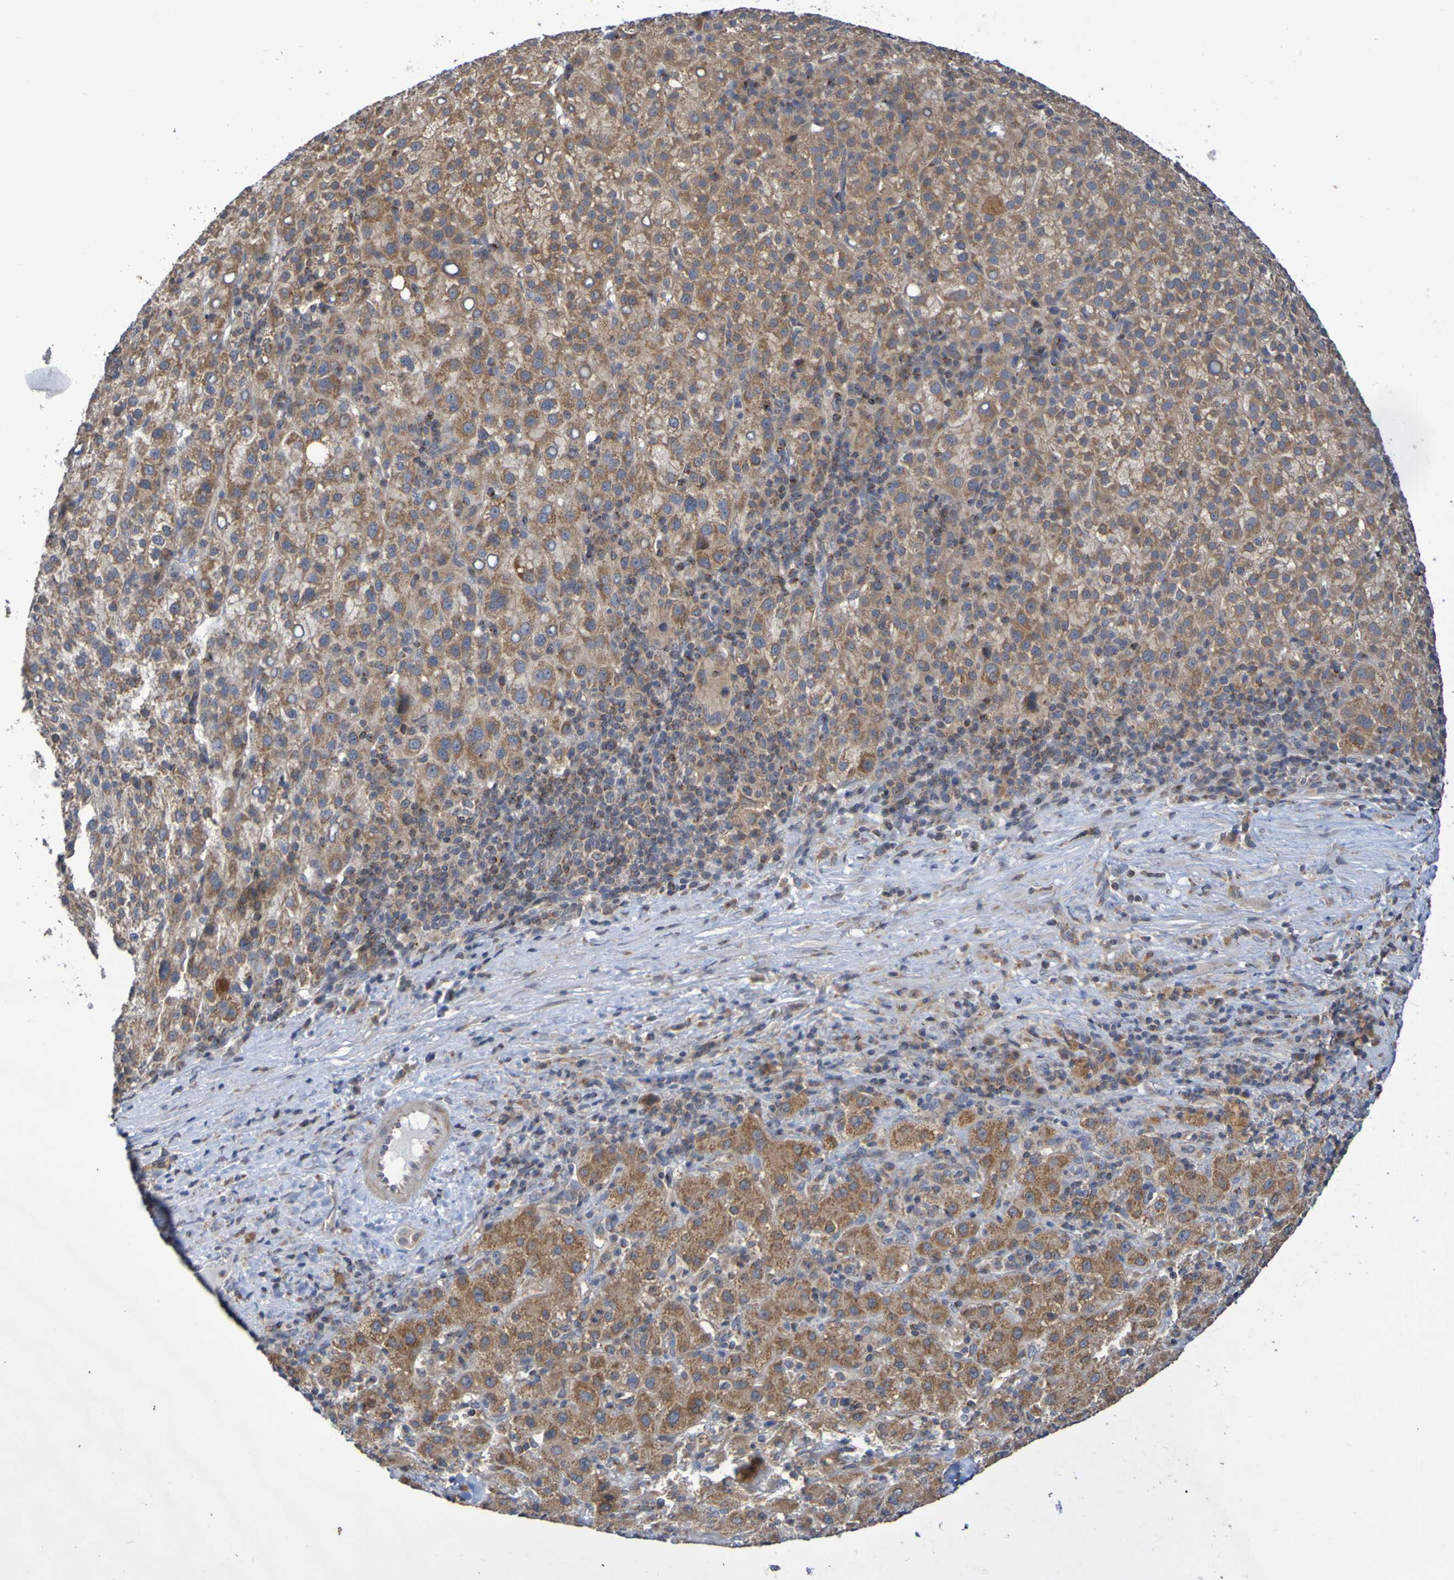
{"staining": {"intensity": "moderate", "quantity": ">75%", "location": "cytoplasmic/membranous"}, "tissue": "liver cancer", "cell_type": "Tumor cells", "image_type": "cancer", "snomed": [{"axis": "morphology", "description": "Carcinoma, Hepatocellular, NOS"}, {"axis": "topography", "description": "Liver"}], "caption": "A brown stain shows moderate cytoplasmic/membranous expression of a protein in human hepatocellular carcinoma (liver) tumor cells.", "gene": "C3orf18", "patient": {"sex": "female", "age": 58}}